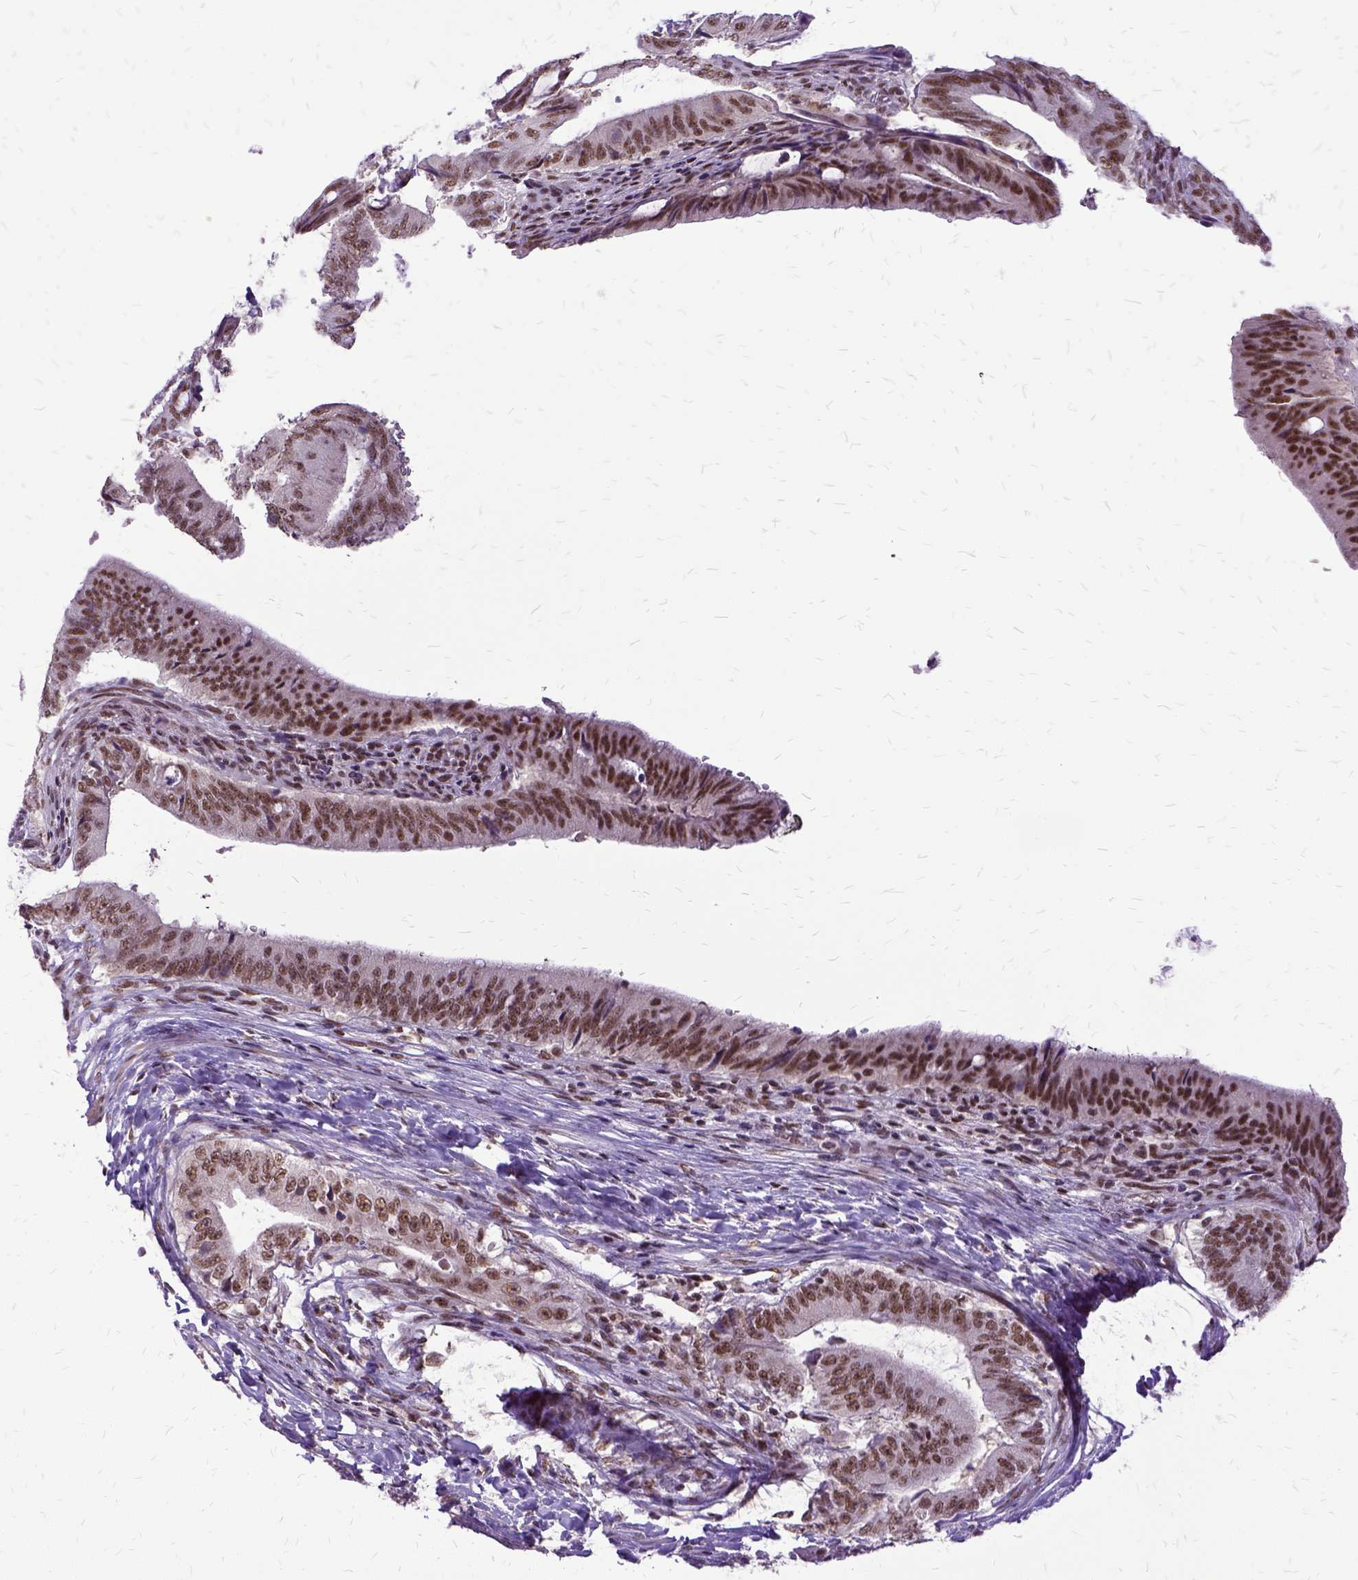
{"staining": {"intensity": "moderate", "quantity": ">75%", "location": "nuclear"}, "tissue": "colorectal cancer", "cell_type": "Tumor cells", "image_type": "cancer", "snomed": [{"axis": "morphology", "description": "Adenocarcinoma, NOS"}, {"axis": "topography", "description": "Colon"}], "caption": "Protein staining shows moderate nuclear staining in about >75% of tumor cells in colorectal cancer (adenocarcinoma). Nuclei are stained in blue.", "gene": "SETD1A", "patient": {"sex": "female", "age": 43}}